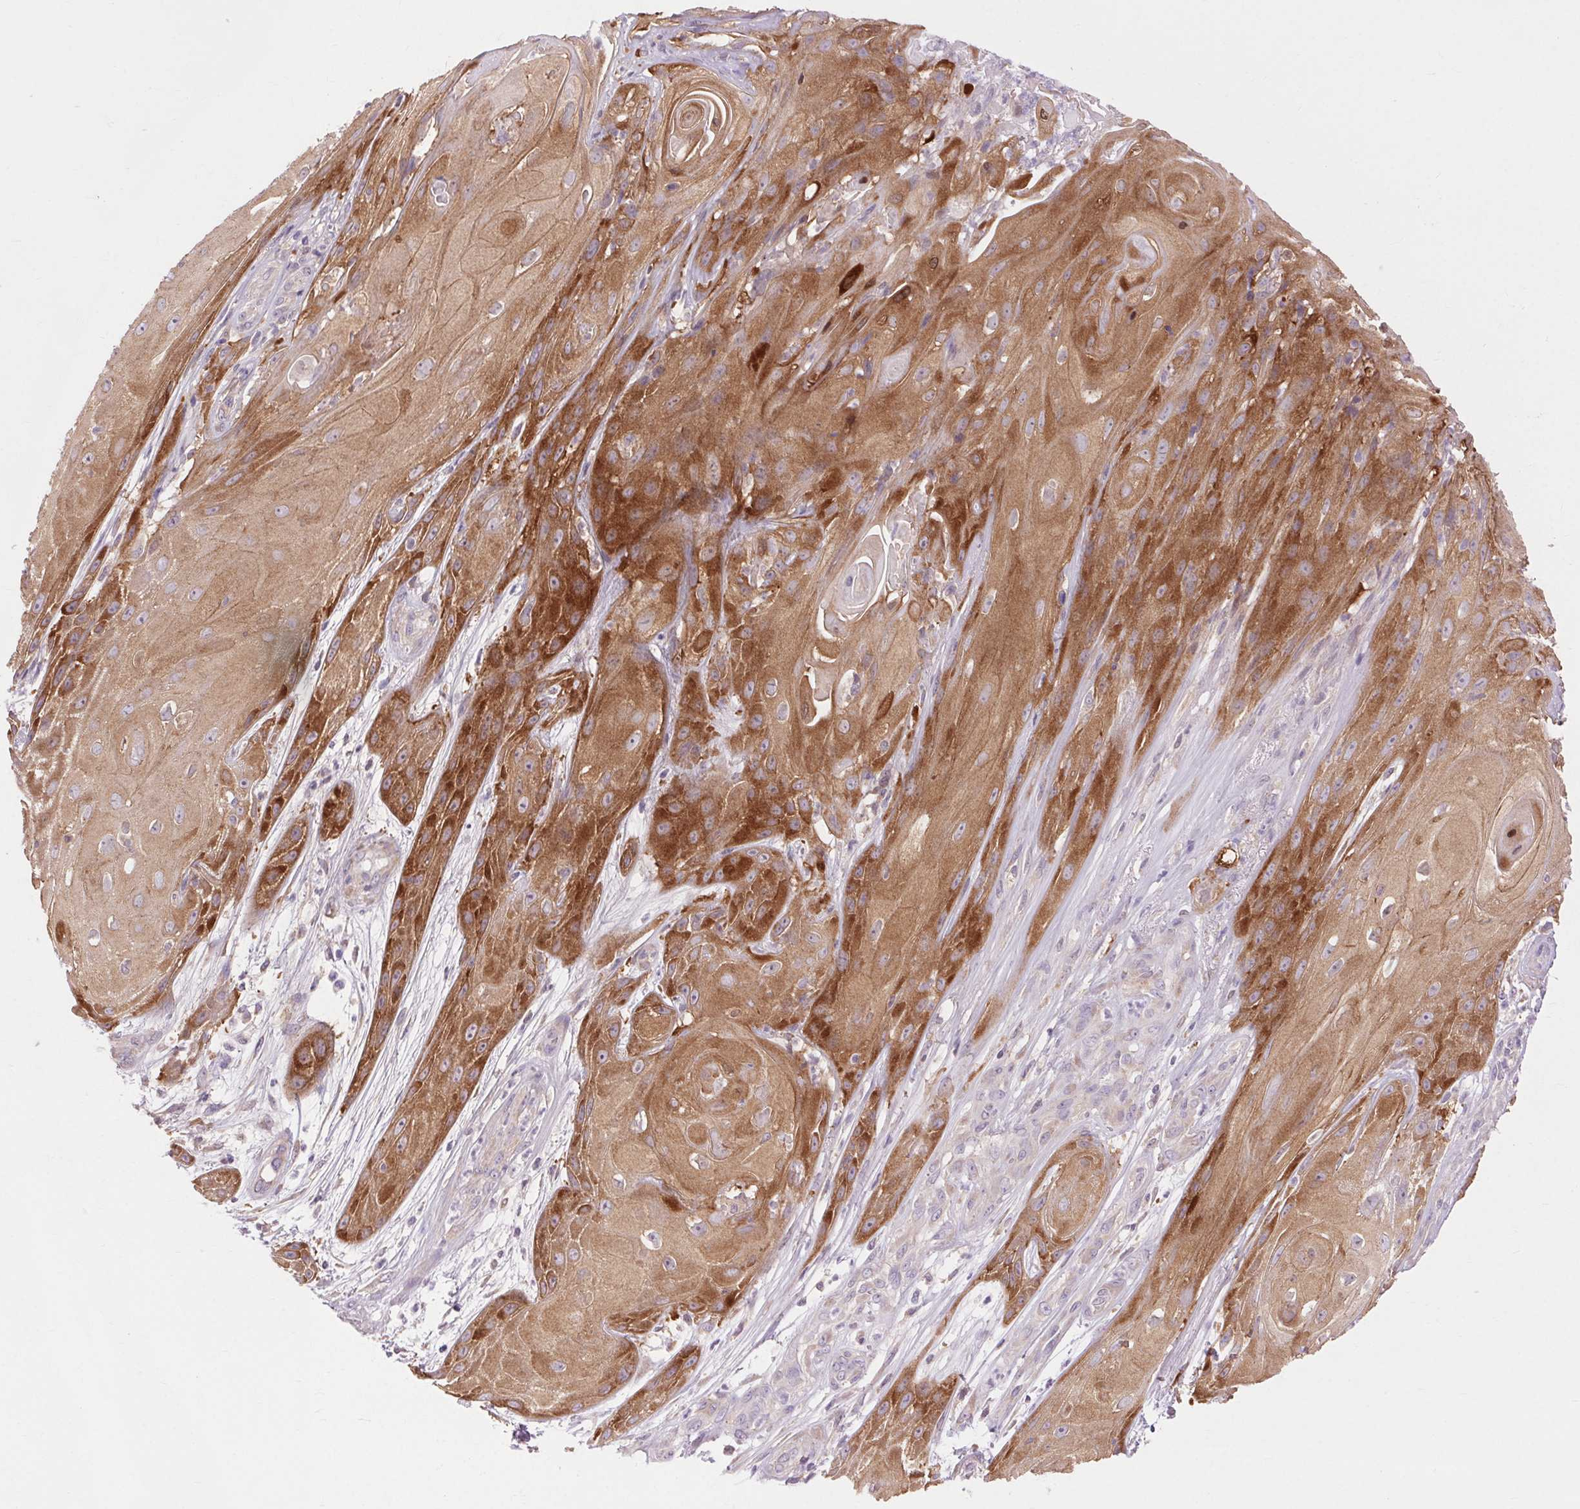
{"staining": {"intensity": "moderate", "quantity": ">75%", "location": "cytoplasmic/membranous"}, "tissue": "skin cancer", "cell_type": "Tumor cells", "image_type": "cancer", "snomed": [{"axis": "morphology", "description": "Squamous cell carcinoma, NOS"}, {"axis": "topography", "description": "Skin"}], "caption": "Protein analysis of squamous cell carcinoma (skin) tissue displays moderate cytoplasmic/membranous expression in approximately >75% of tumor cells.", "gene": "SOWAHC", "patient": {"sex": "male", "age": 62}}